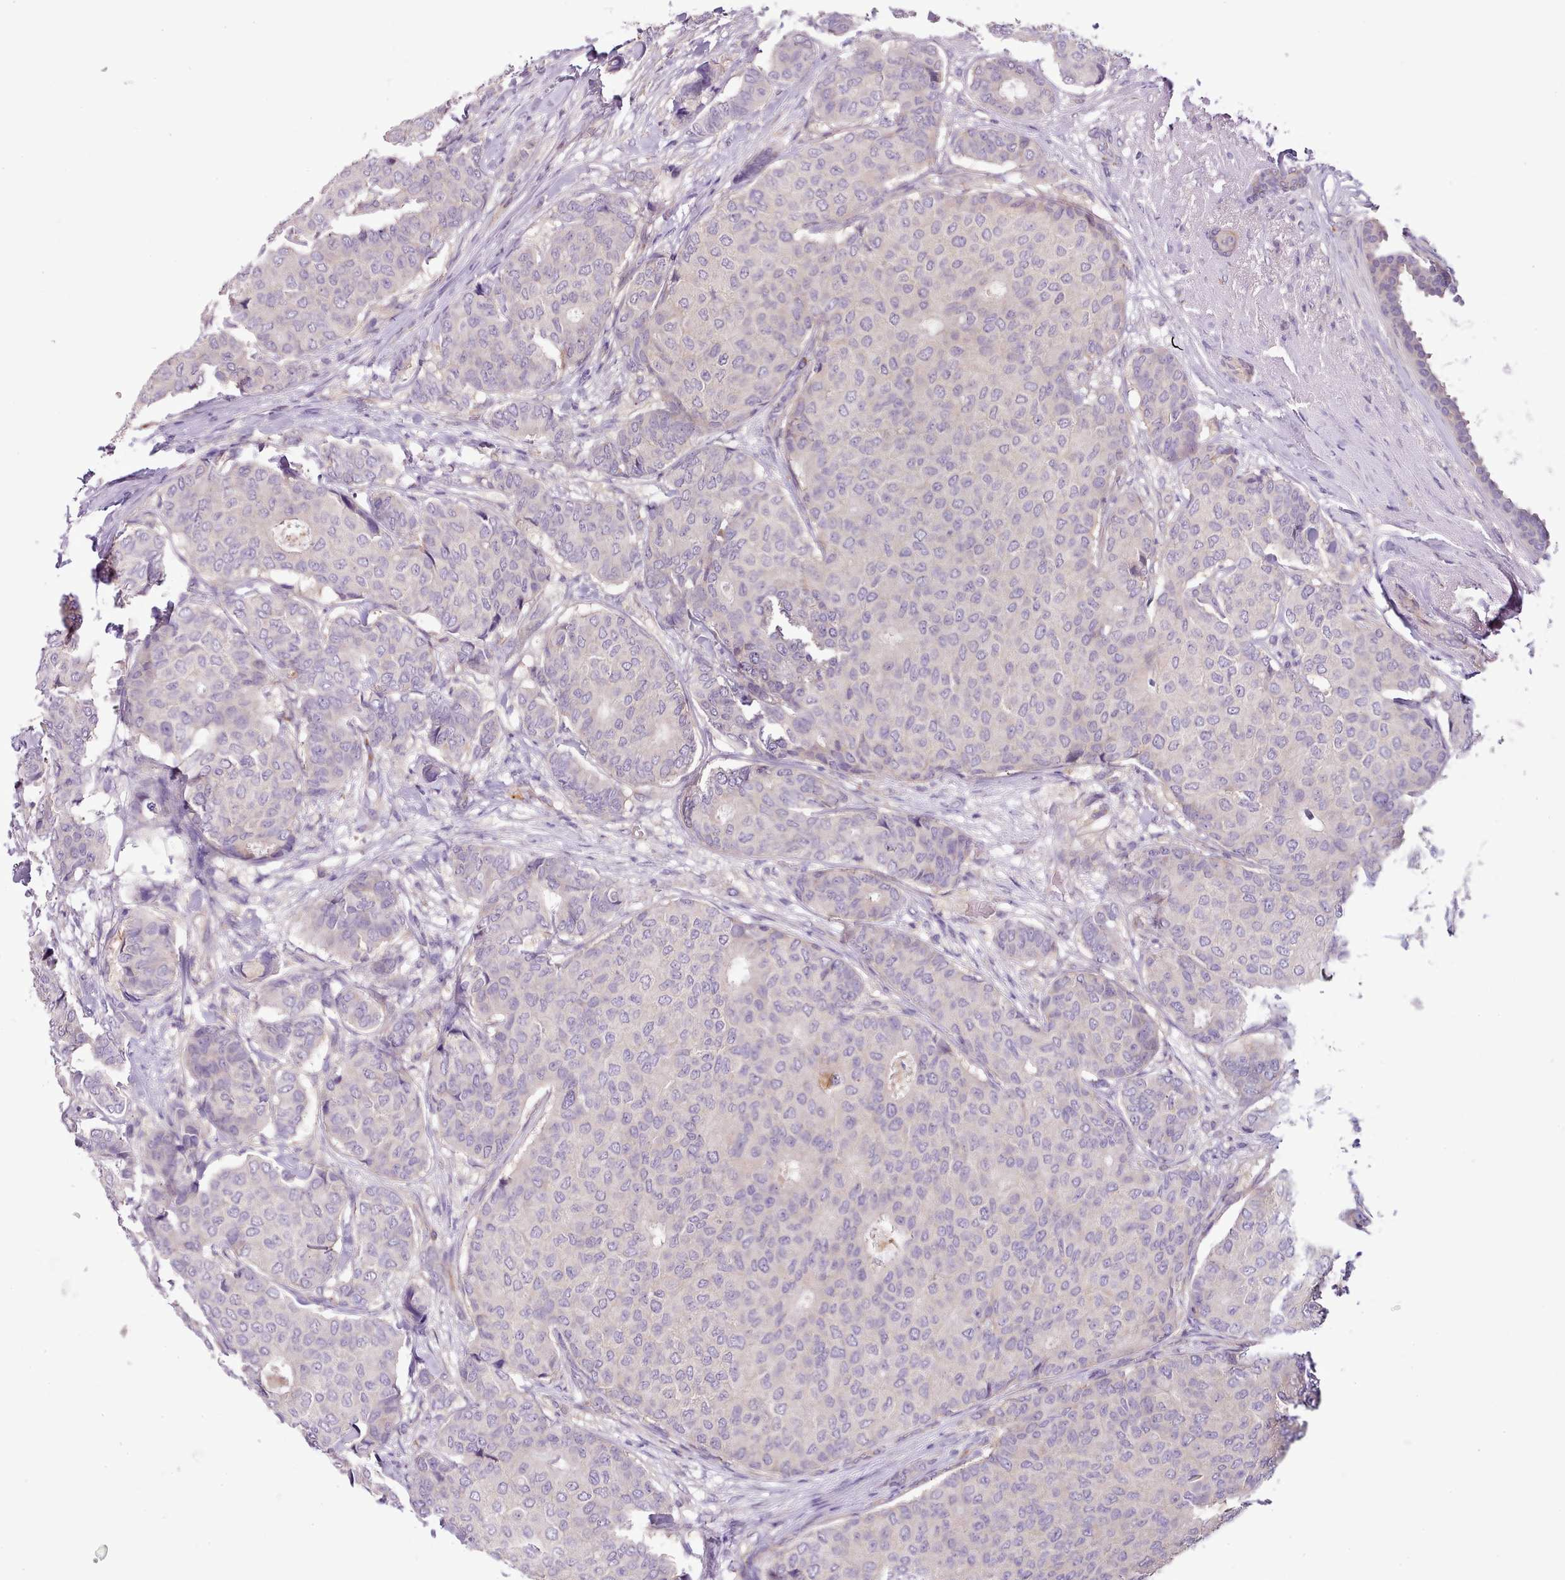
{"staining": {"intensity": "negative", "quantity": "none", "location": "none"}, "tissue": "breast cancer", "cell_type": "Tumor cells", "image_type": "cancer", "snomed": [{"axis": "morphology", "description": "Duct carcinoma"}, {"axis": "topography", "description": "Breast"}], "caption": "The IHC micrograph has no significant expression in tumor cells of invasive ductal carcinoma (breast) tissue. (DAB (3,3'-diaminobenzidine) immunohistochemistry with hematoxylin counter stain).", "gene": "SETX", "patient": {"sex": "female", "age": 75}}